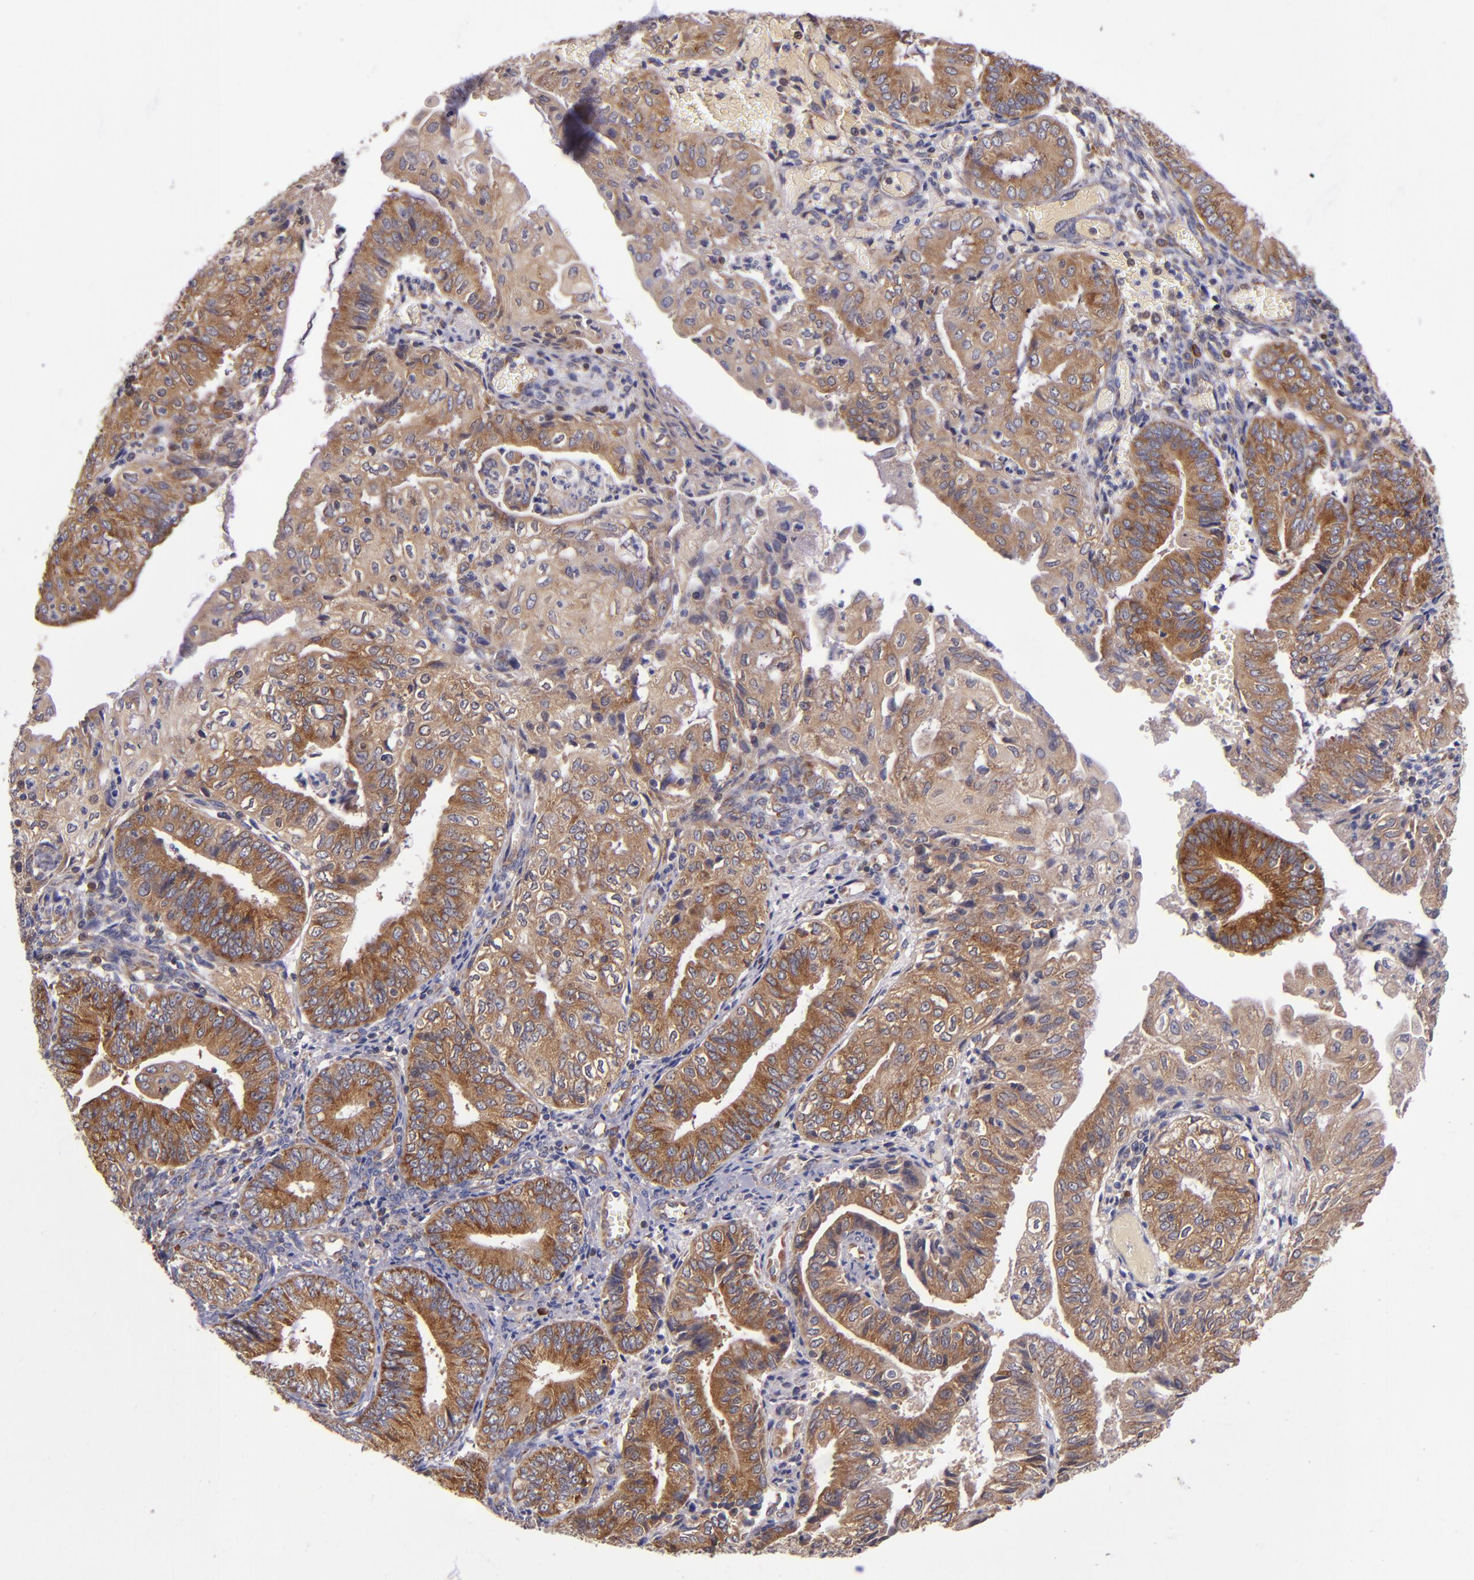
{"staining": {"intensity": "moderate", "quantity": ">75%", "location": "cytoplasmic/membranous"}, "tissue": "endometrial cancer", "cell_type": "Tumor cells", "image_type": "cancer", "snomed": [{"axis": "morphology", "description": "Adenocarcinoma, NOS"}, {"axis": "topography", "description": "Endometrium"}], "caption": "Moderate cytoplasmic/membranous expression for a protein is appreciated in approximately >75% of tumor cells of endometrial adenocarcinoma using immunohistochemistry.", "gene": "EIF4ENIF1", "patient": {"sex": "female", "age": 55}}